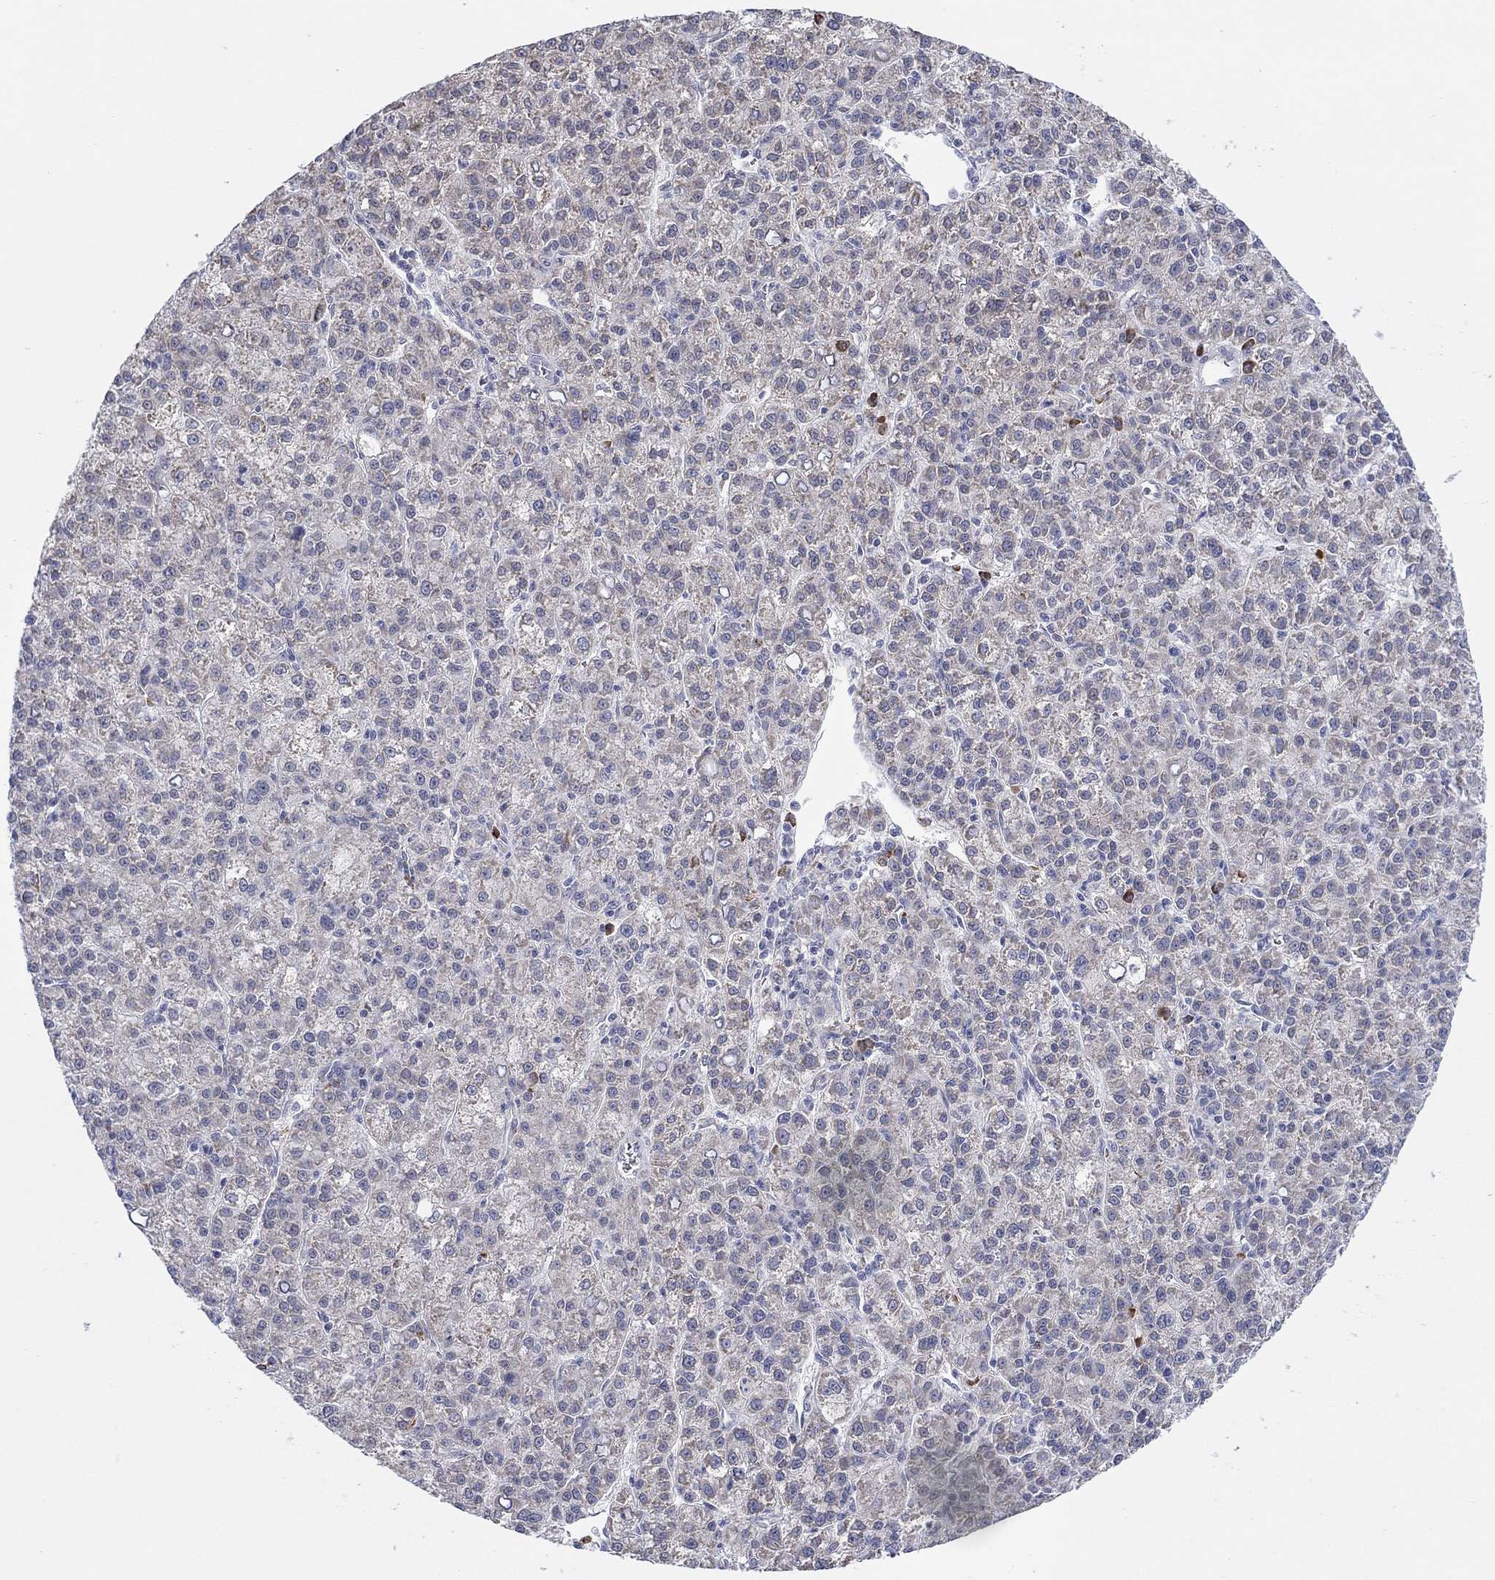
{"staining": {"intensity": "negative", "quantity": "none", "location": "none"}, "tissue": "liver cancer", "cell_type": "Tumor cells", "image_type": "cancer", "snomed": [{"axis": "morphology", "description": "Carcinoma, Hepatocellular, NOS"}, {"axis": "topography", "description": "Liver"}], "caption": "Photomicrograph shows no protein positivity in tumor cells of liver cancer tissue. The staining is performed using DAB (3,3'-diaminobenzidine) brown chromogen with nuclei counter-stained in using hematoxylin.", "gene": "MTRFR", "patient": {"sex": "female", "age": 60}}